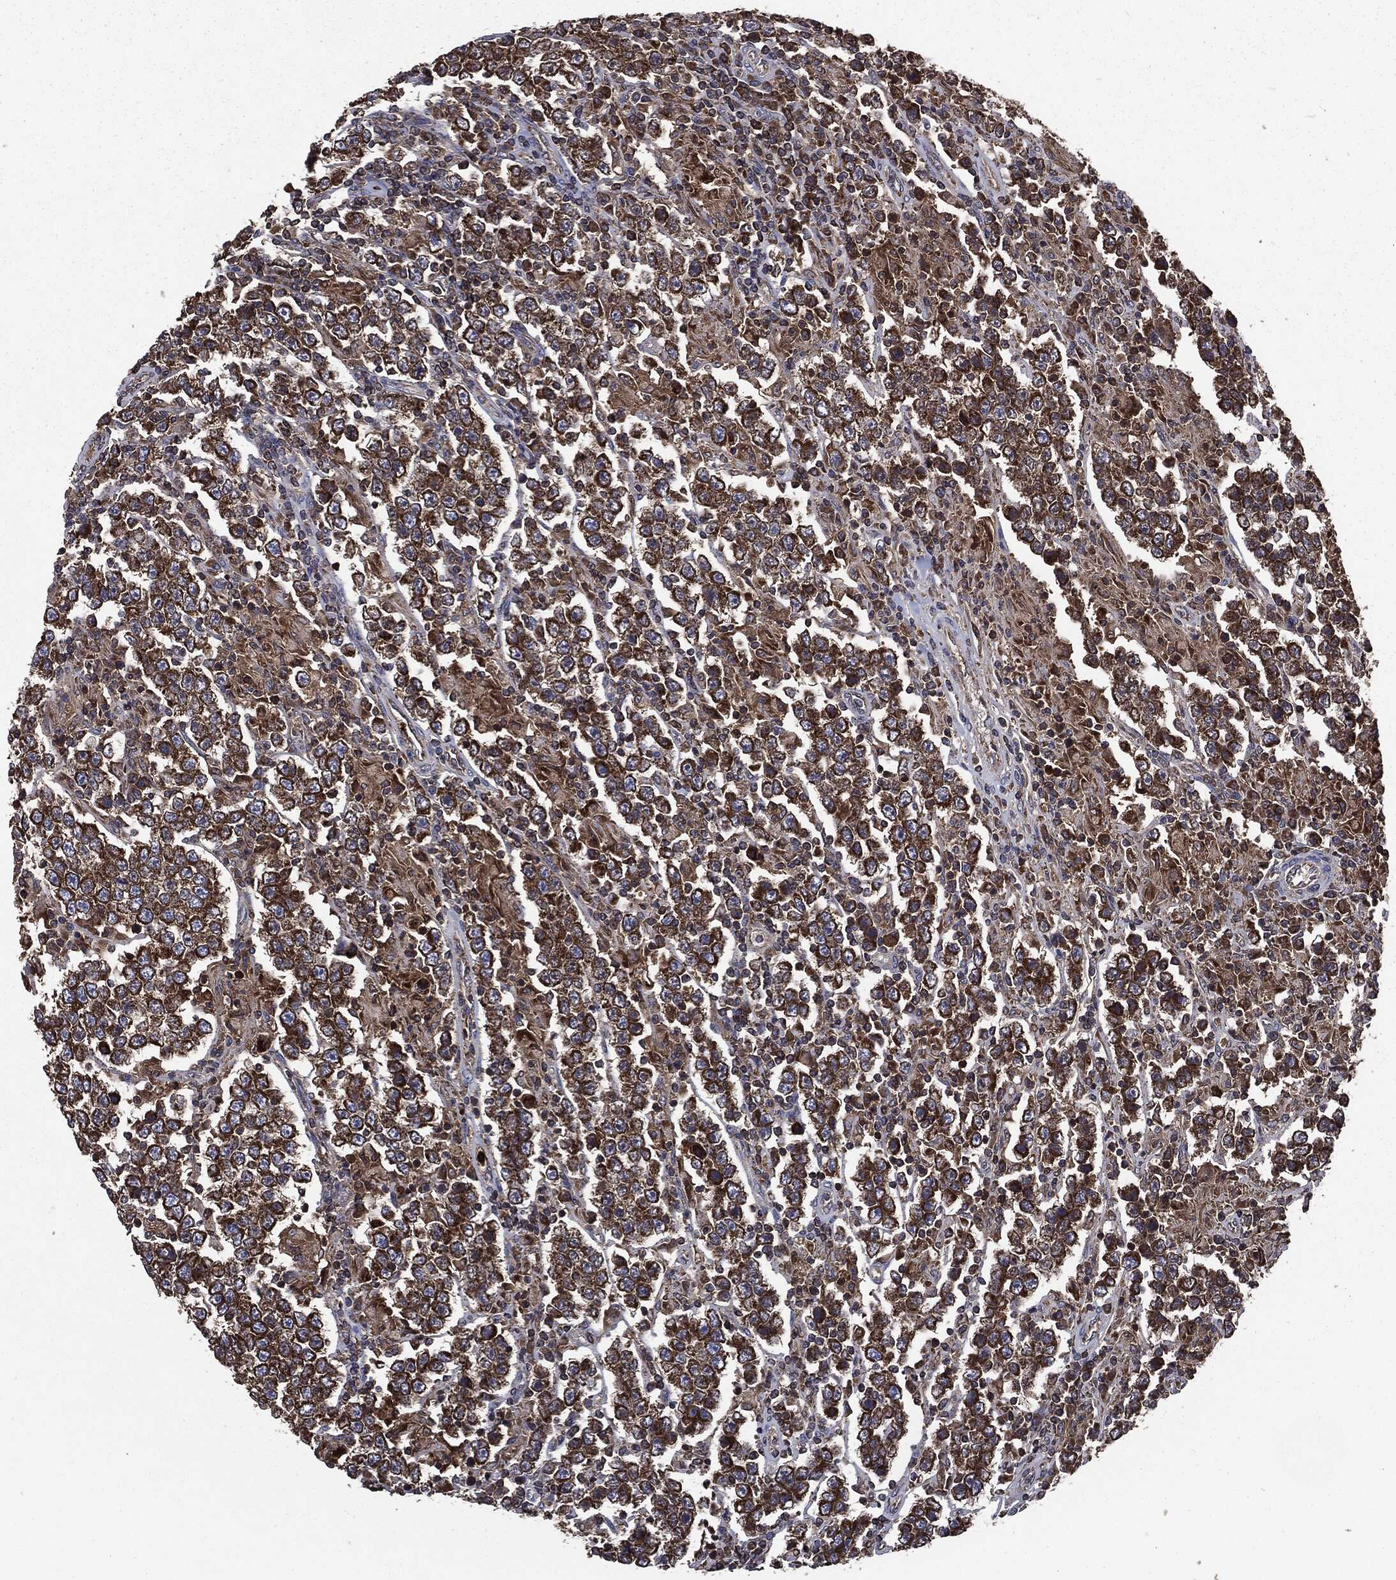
{"staining": {"intensity": "moderate", "quantity": ">75%", "location": "cytoplasmic/membranous"}, "tissue": "testis cancer", "cell_type": "Tumor cells", "image_type": "cancer", "snomed": [{"axis": "morphology", "description": "Normal tissue, NOS"}, {"axis": "morphology", "description": "Urothelial carcinoma, High grade"}, {"axis": "morphology", "description": "Seminoma, NOS"}, {"axis": "morphology", "description": "Carcinoma, Embryonal, NOS"}, {"axis": "topography", "description": "Urinary bladder"}, {"axis": "topography", "description": "Testis"}], "caption": "High-power microscopy captured an IHC micrograph of testis cancer, revealing moderate cytoplasmic/membranous staining in approximately >75% of tumor cells. (DAB (3,3'-diaminobenzidine) = brown stain, brightfield microscopy at high magnification).", "gene": "MAPK6", "patient": {"sex": "male", "age": 41}}